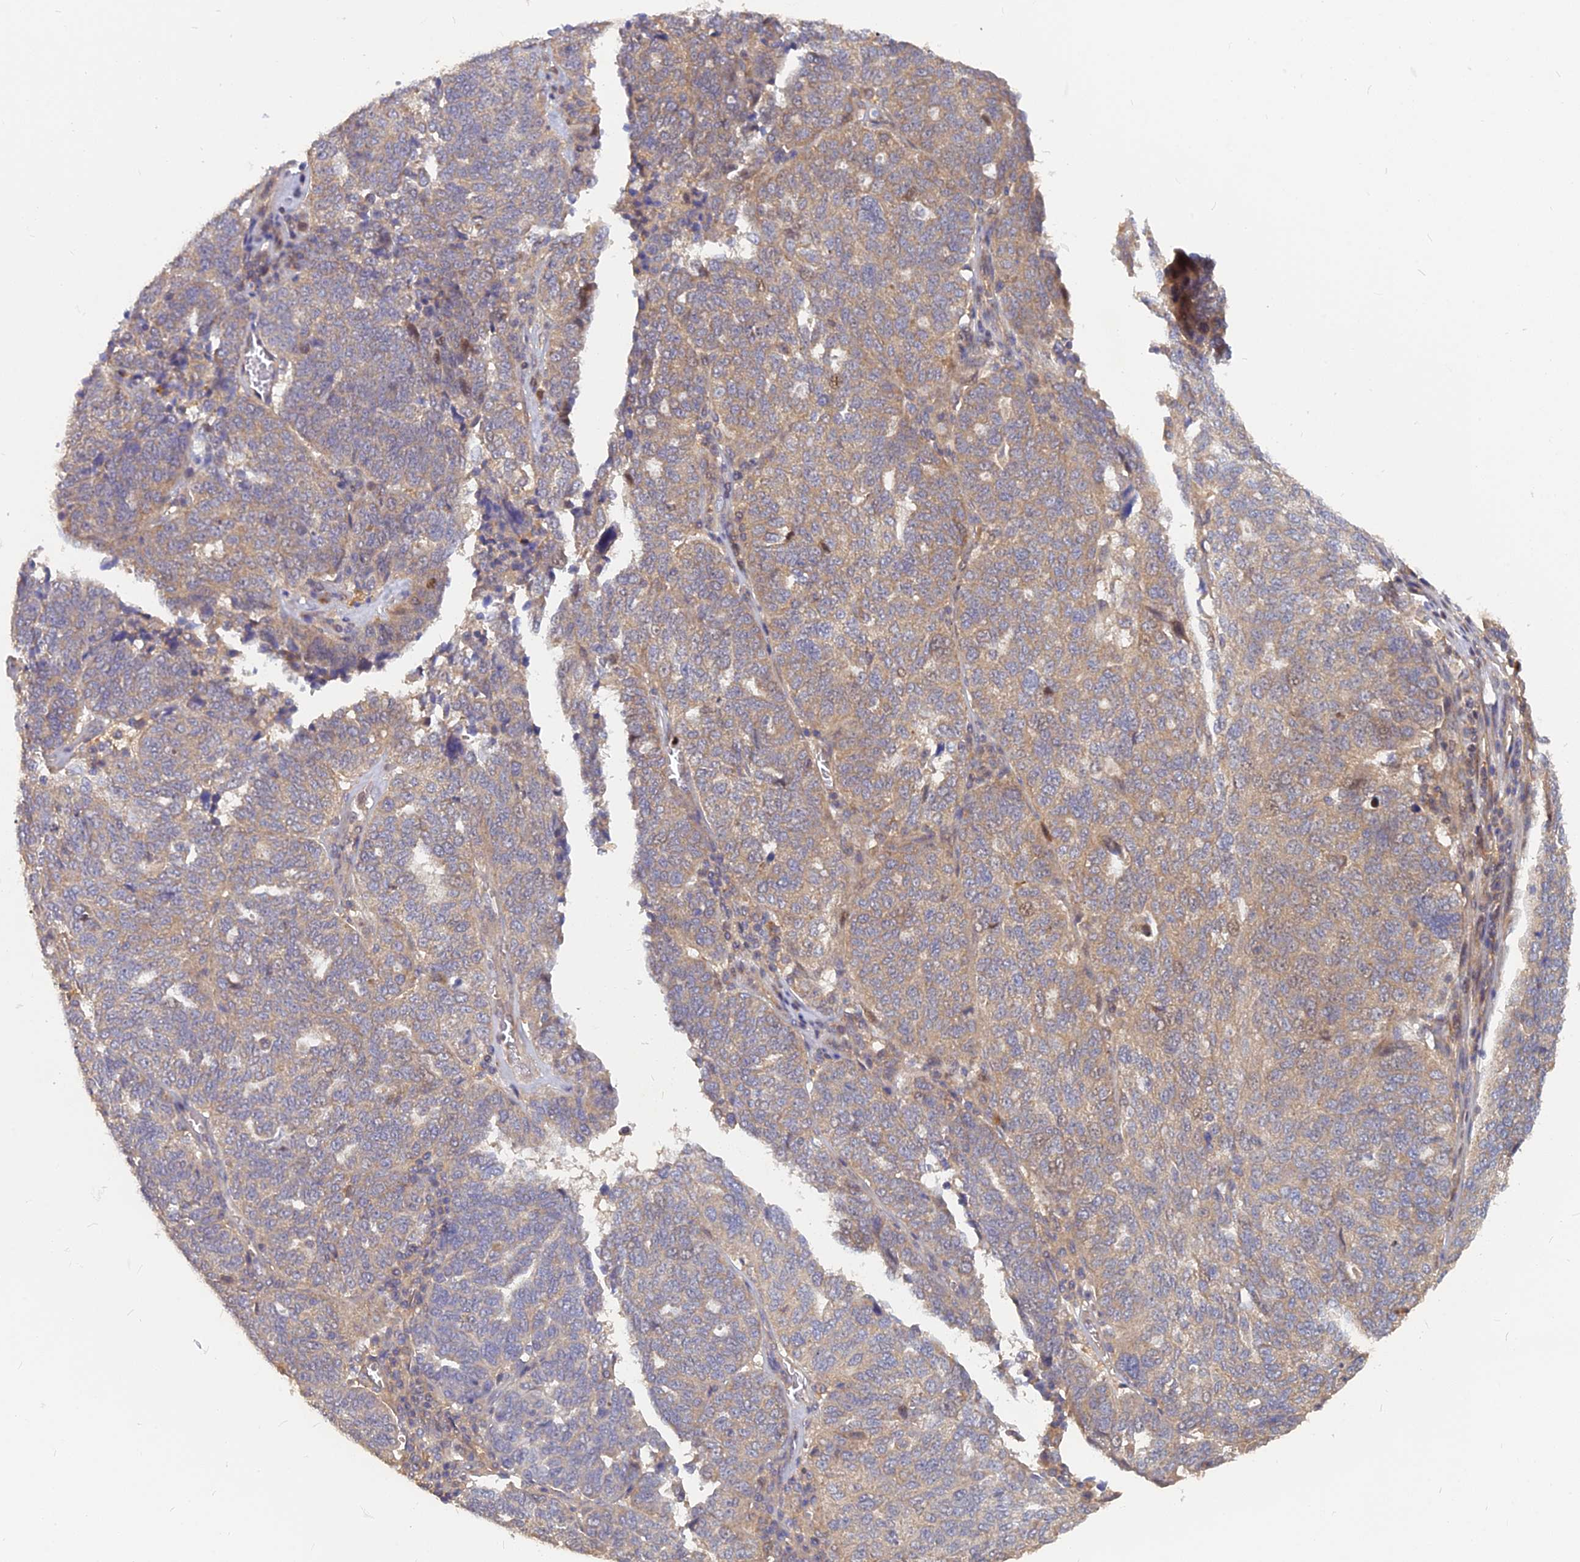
{"staining": {"intensity": "moderate", "quantity": "<25%", "location": "cytoplasmic/membranous,nuclear"}, "tissue": "ovarian cancer", "cell_type": "Tumor cells", "image_type": "cancer", "snomed": [{"axis": "morphology", "description": "Cystadenocarcinoma, serous, NOS"}, {"axis": "topography", "description": "Ovary"}], "caption": "Protein expression analysis of human ovarian cancer (serous cystadenocarcinoma) reveals moderate cytoplasmic/membranous and nuclear expression in approximately <25% of tumor cells.", "gene": "ARL2BP", "patient": {"sex": "female", "age": 59}}